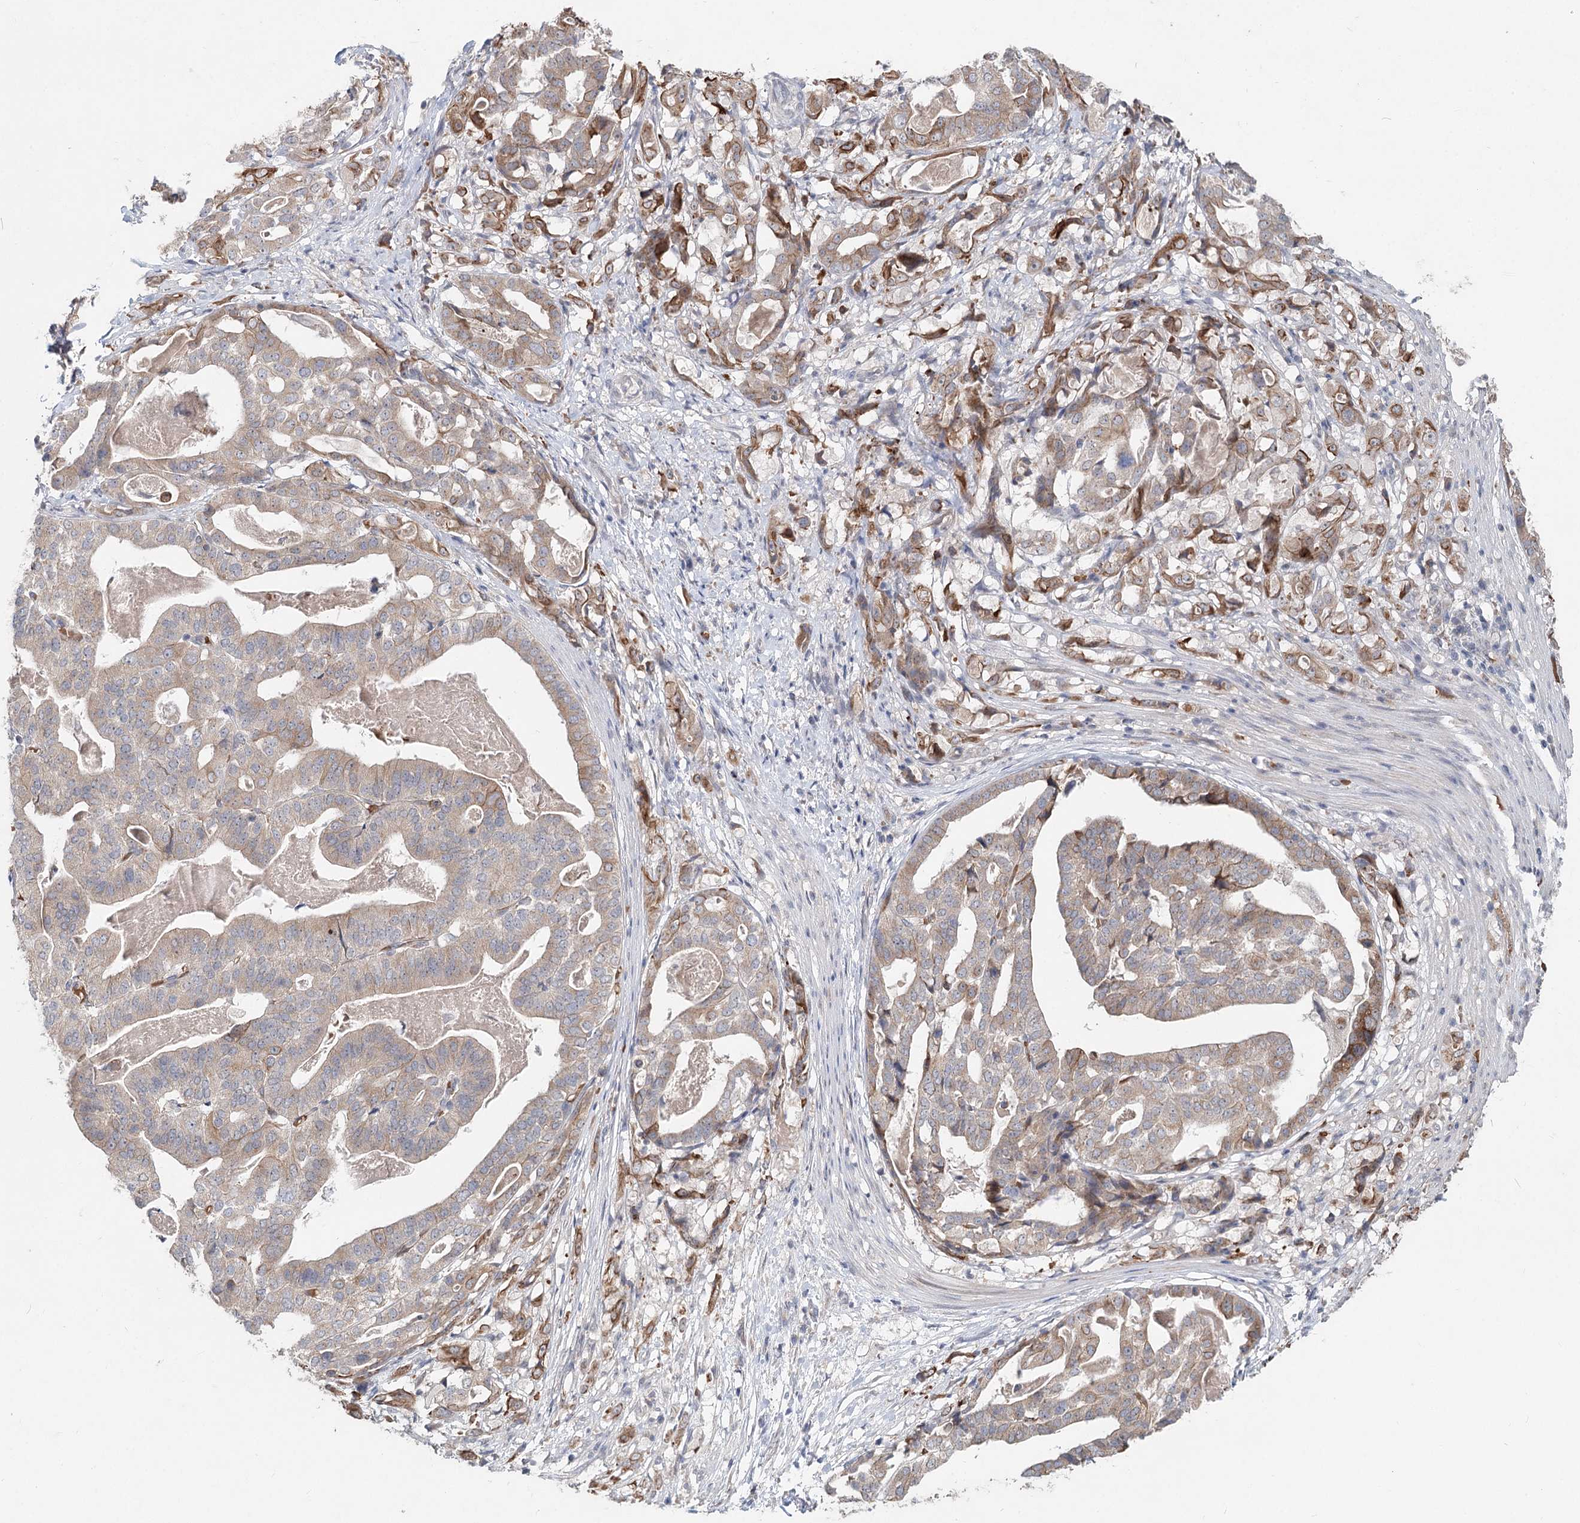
{"staining": {"intensity": "moderate", "quantity": "<25%", "location": "cytoplasmic/membranous"}, "tissue": "stomach cancer", "cell_type": "Tumor cells", "image_type": "cancer", "snomed": [{"axis": "morphology", "description": "Adenocarcinoma, NOS"}, {"axis": "topography", "description": "Stomach"}], "caption": "This photomicrograph shows immunohistochemistry staining of adenocarcinoma (stomach), with low moderate cytoplasmic/membranous positivity in about <25% of tumor cells.", "gene": "FBXO7", "patient": {"sex": "male", "age": 48}}